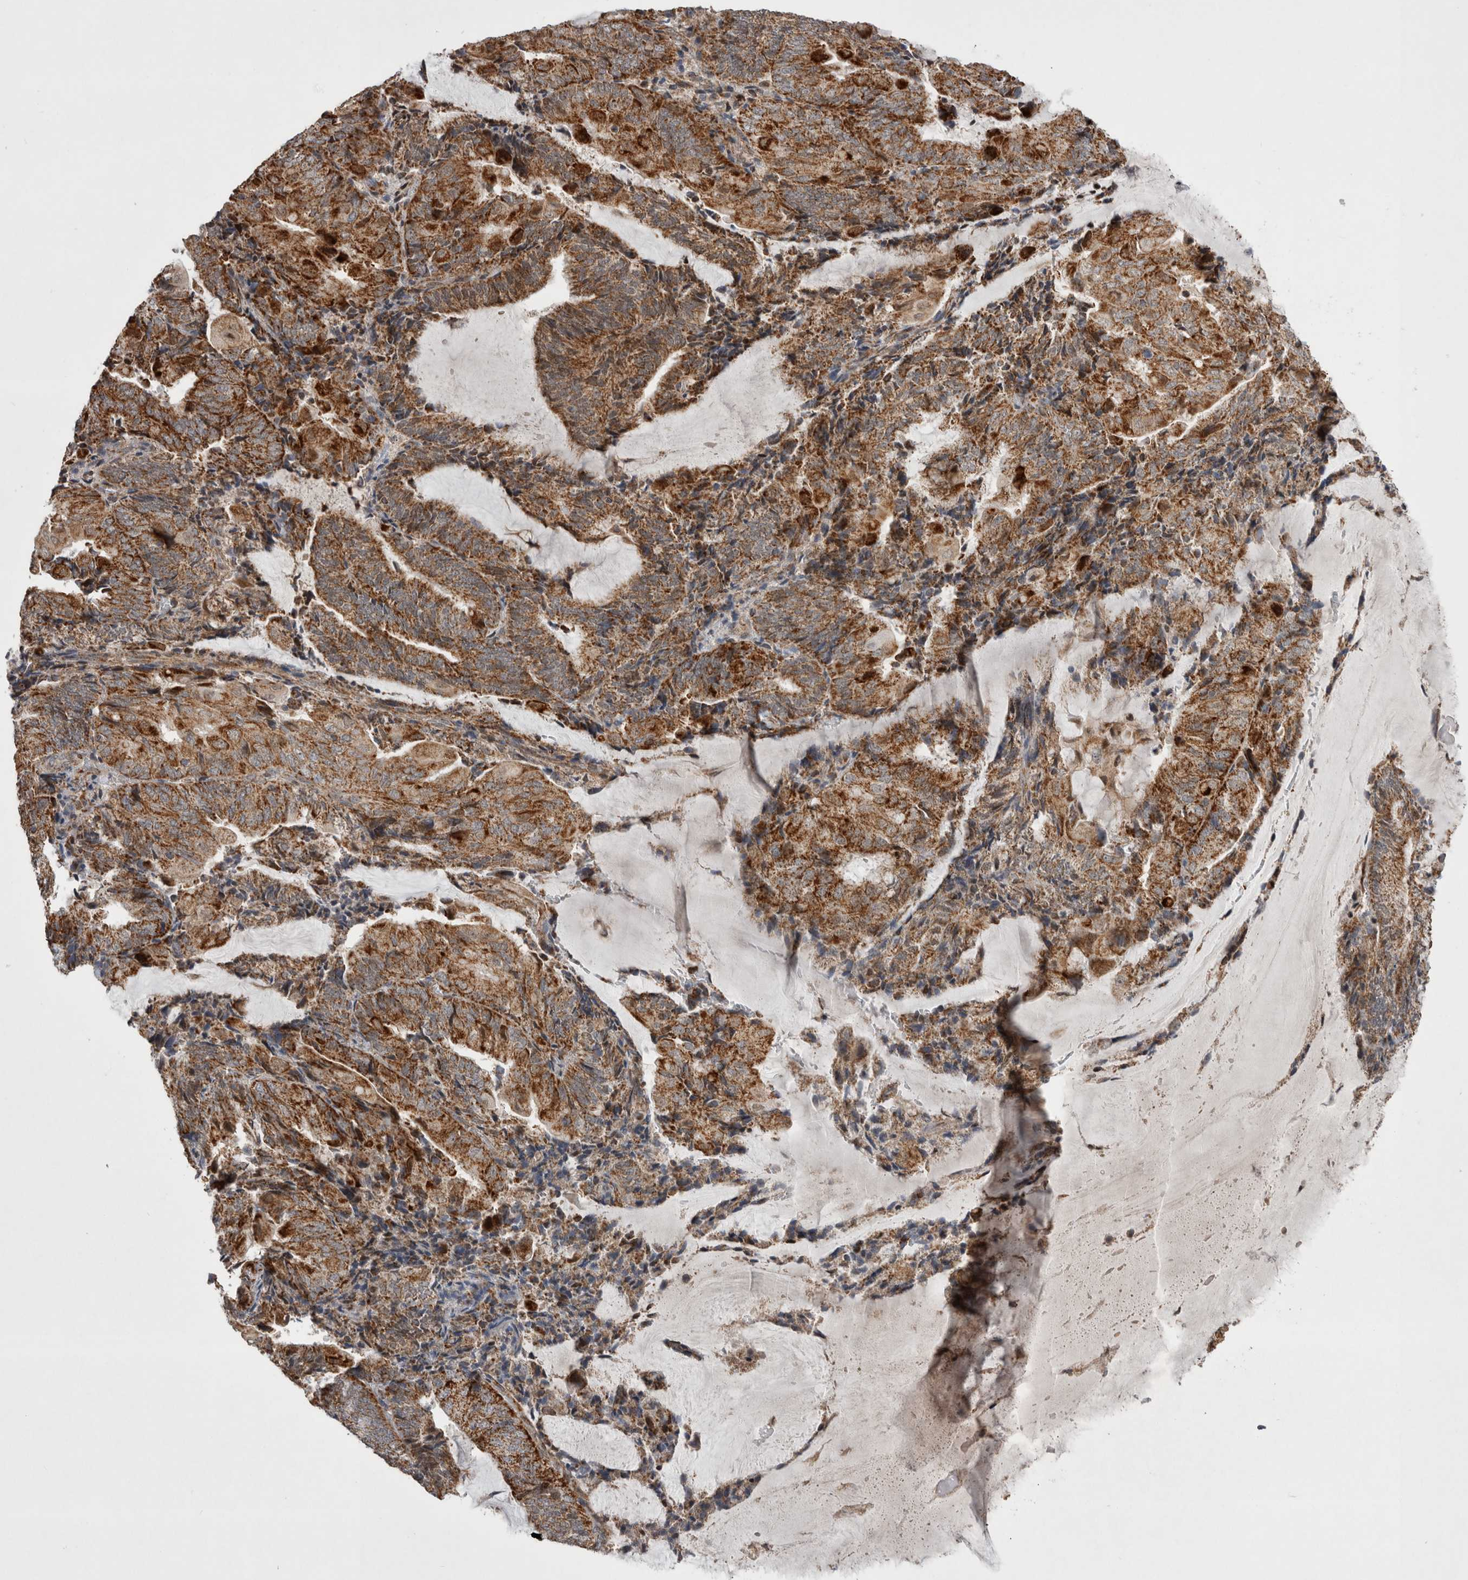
{"staining": {"intensity": "strong", "quantity": ">75%", "location": "cytoplasmic/membranous"}, "tissue": "endometrial cancer", "cell_type": "Tumor cells", "image_type": "cancer", "snomed": [{"axis": "morphology", "description": "Adenocarcinoma, NOS"}, {"axis": "topography", "description": "Endometrium"}], "caption": "Immunohistochemical staining of human endometrial cancer demonstrates high levels of strong cytoplasmic/membranous protein positivity in about >75% of tumor cells. The staining was performed using DAB (3,3'-diaminobenzidine), with brown indicating positive protein expression. Nuclei are stained blue with hematoxylin.", "gene": "MRPL37", "patient": {"sex": "female", "age": 81}}